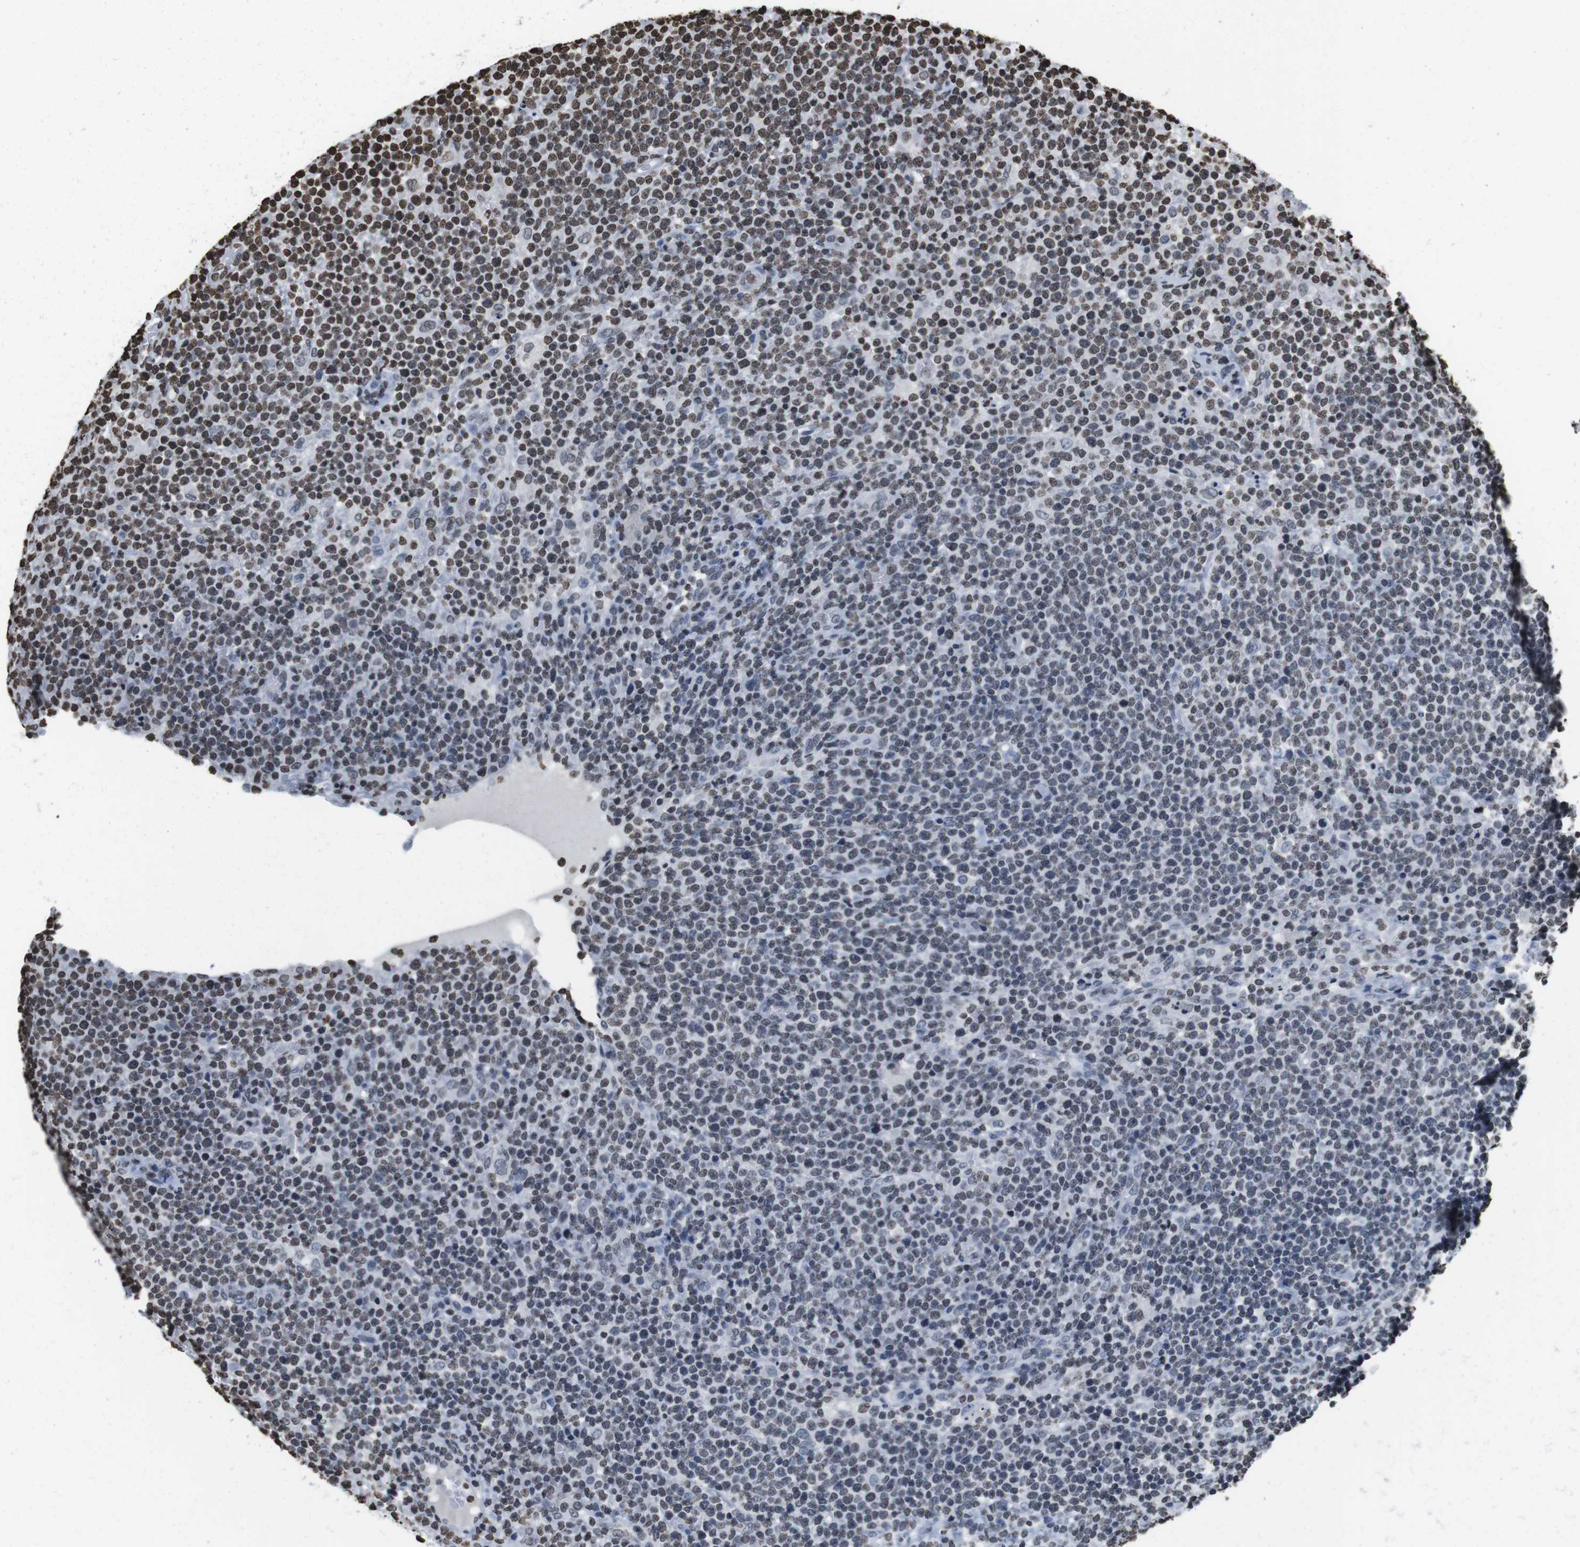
{"staining": {"intensity": "moderate", "quantity": "25%-75%", "location": "nuclear"}, "tissue": "lymphoma", "cell_type": "Tumor cells", "image_type": "cancer", "snomed": [{"axis": "morphology", "description": "Malignant lymphoma, non-Hodgkin's type, High grade"}, {"axis": "topography", "description": "Lymph node"}], "caption": "This image shows high-grade malignant lymphoma, non-Hodgkin's type stained with IHC to label a protein in brown. The nuclear of tumor cells show moderate positivity for the protein. Nuclei are counter-stained blue.", "gene": "BSX", "patient": {"sex": "male", "age": 61}}